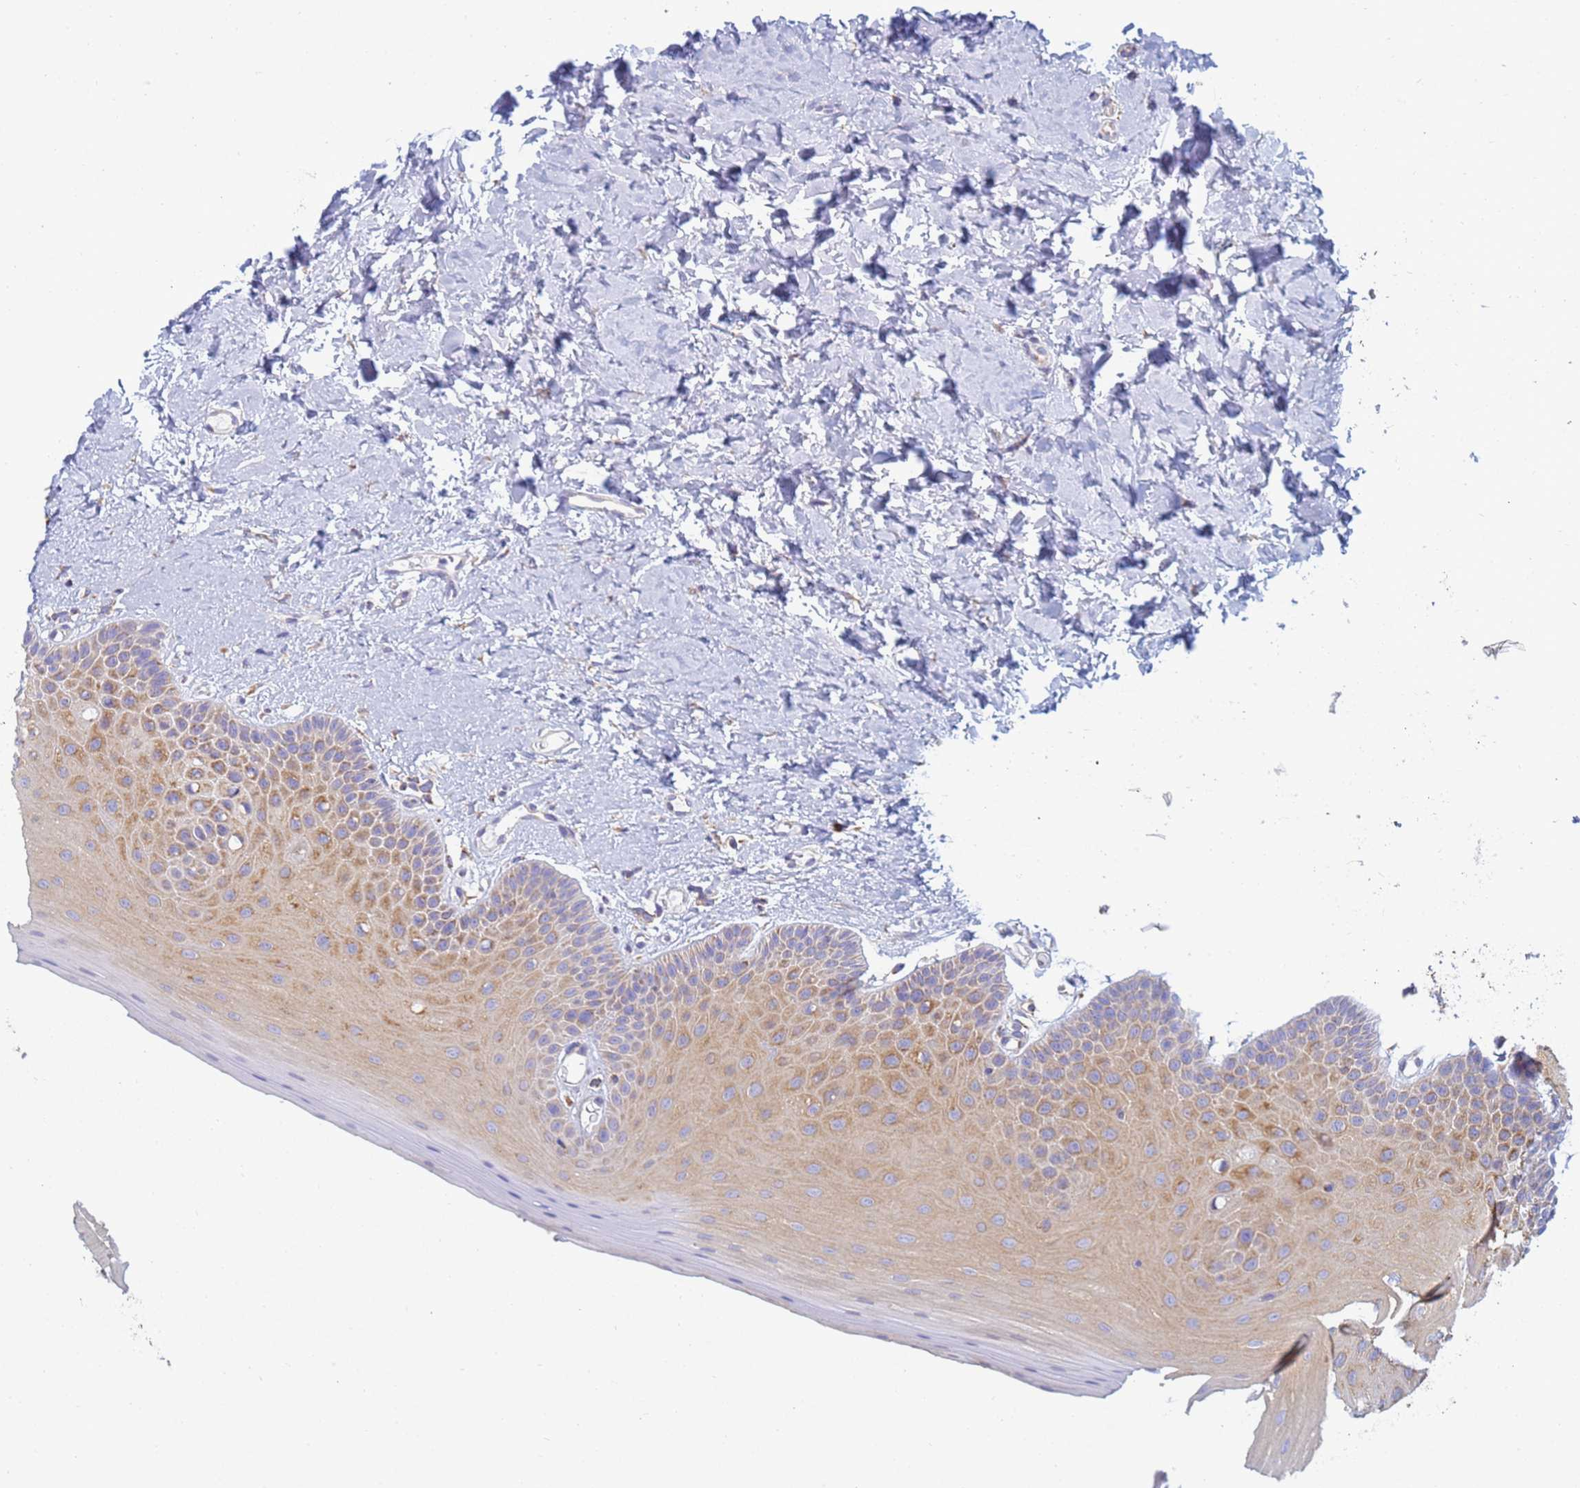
{"staining": {"intensity": "moderate", "quantity": ">75%", "location": "cytoplasmic/membranous"}, "tissue": "oral mucosa", "cell_type": "Squamous epithelial cells", "image_type": "normal", "snomed": [{"axis": "morphology", "description": "Normal tissue, NOS"}, {"axis": "topography", "description": "Oral tissue"}], "caption": "Immunohistochemical staining of normal human oral mucosa shows medium levels of moderate cytoplasmic/membranous positivity in about >75% of squamous epithelial cells. (DAB IHC, brown staining for protein, blue staining for nuclei).", "gene": "COQ4", "patient": {"sex": "female", "age": 67}}